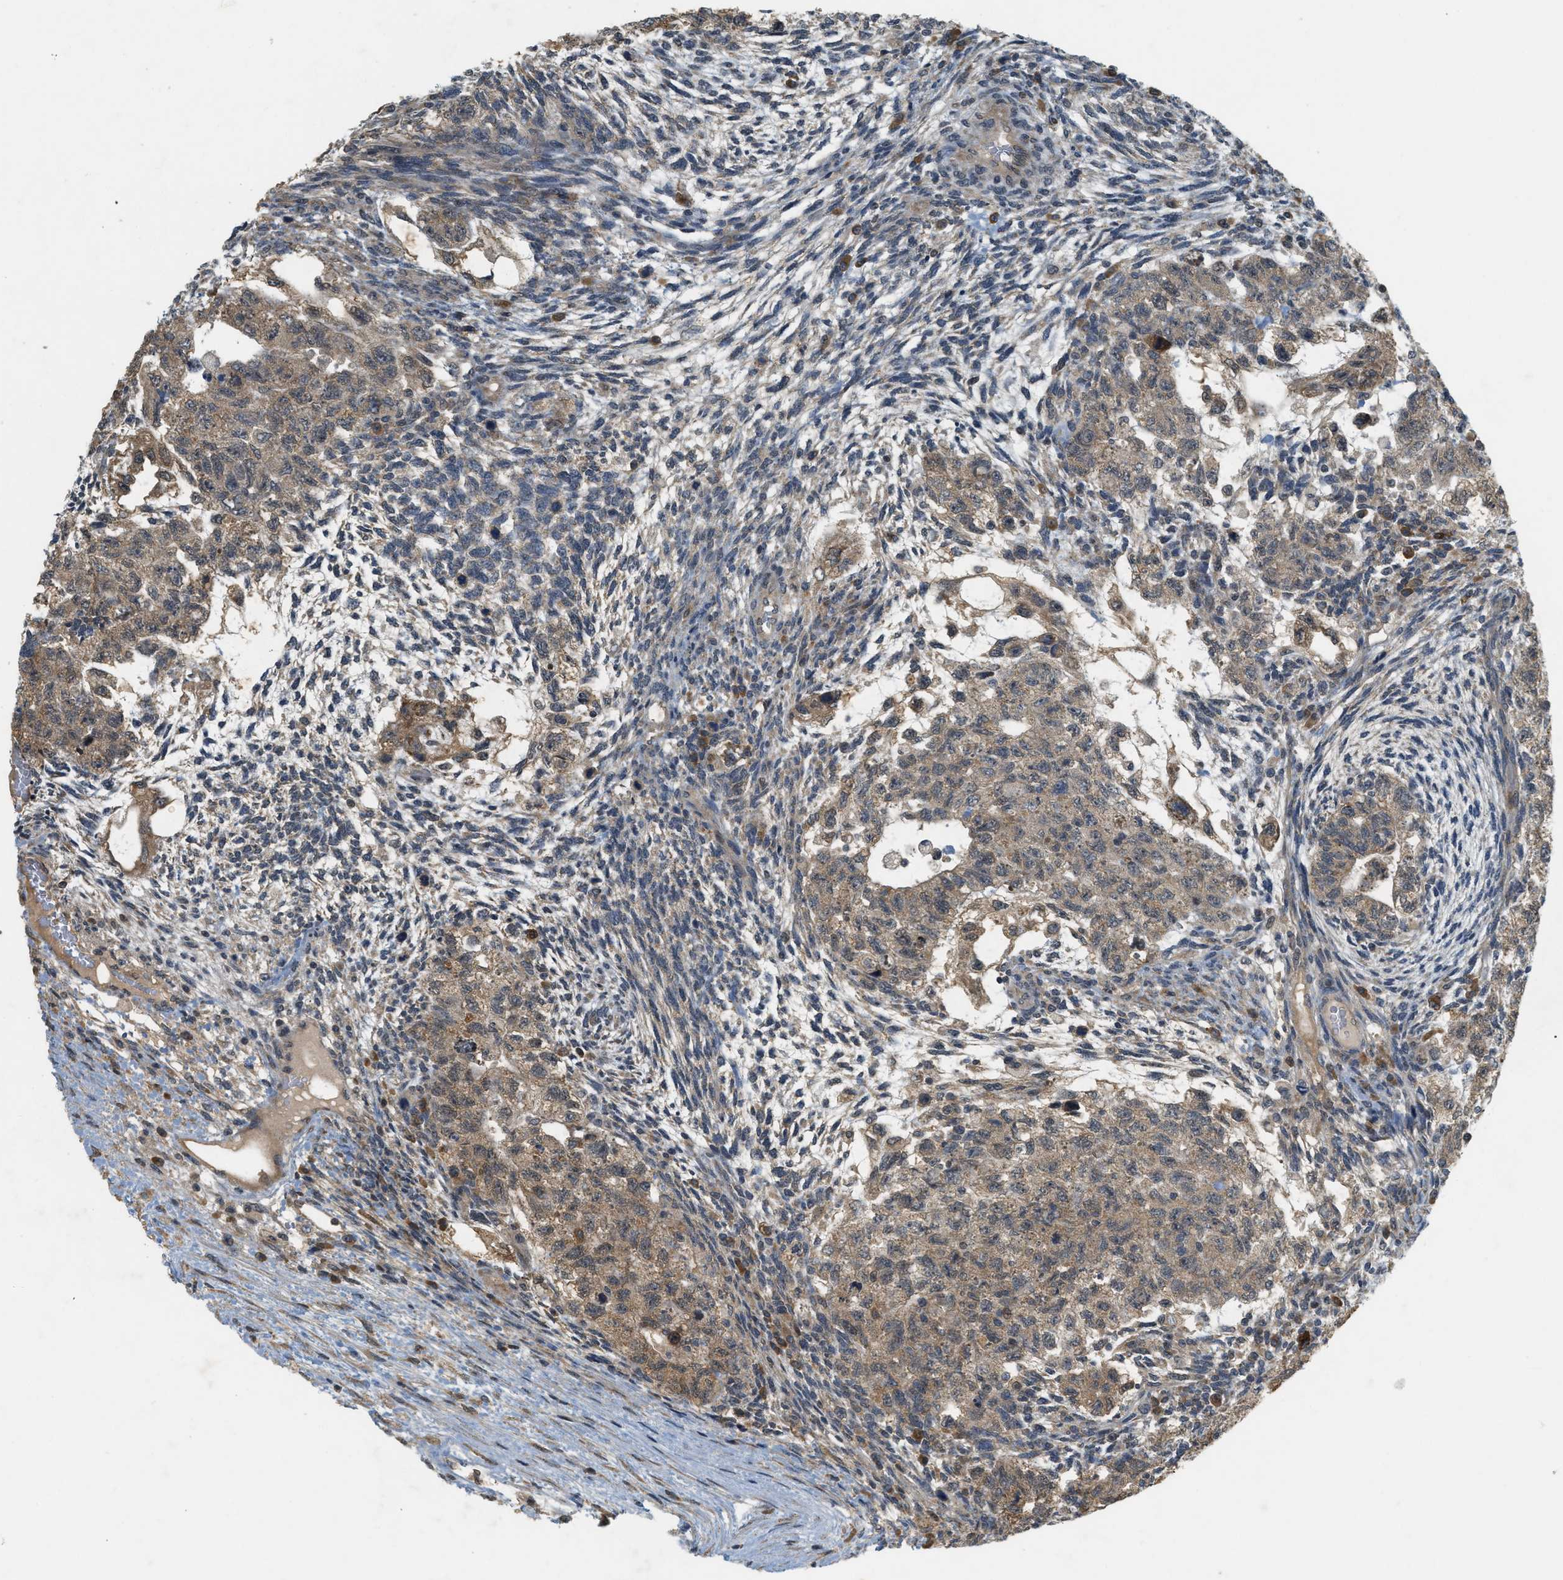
{"staining": {"intensity": "weak", "quantity": ">75%", "location": "cytoplasmic/membranous"}, "tissue": "testis cancer", "cell_type": "Tumor cells", "image_type": "cancer", "snomed": [{"axis": "morphology", "description": "Normal tissue, NOS"}, {"axis": "morphology", "description": "Carcinoma, Embryonal, NOS"}, {"axis": "topography", "description": "Testis"}], "caption": "Immunohistochemical staining of human testis cancer (embryonal carcinoma) reveals low levels of weak cytoplasmic/membranous protein staining in approximately >75% of tumor cells. Nuclei are stained in blue.", "gene": "PRKD1", "patient": {"sex": "male", "age": 36}}